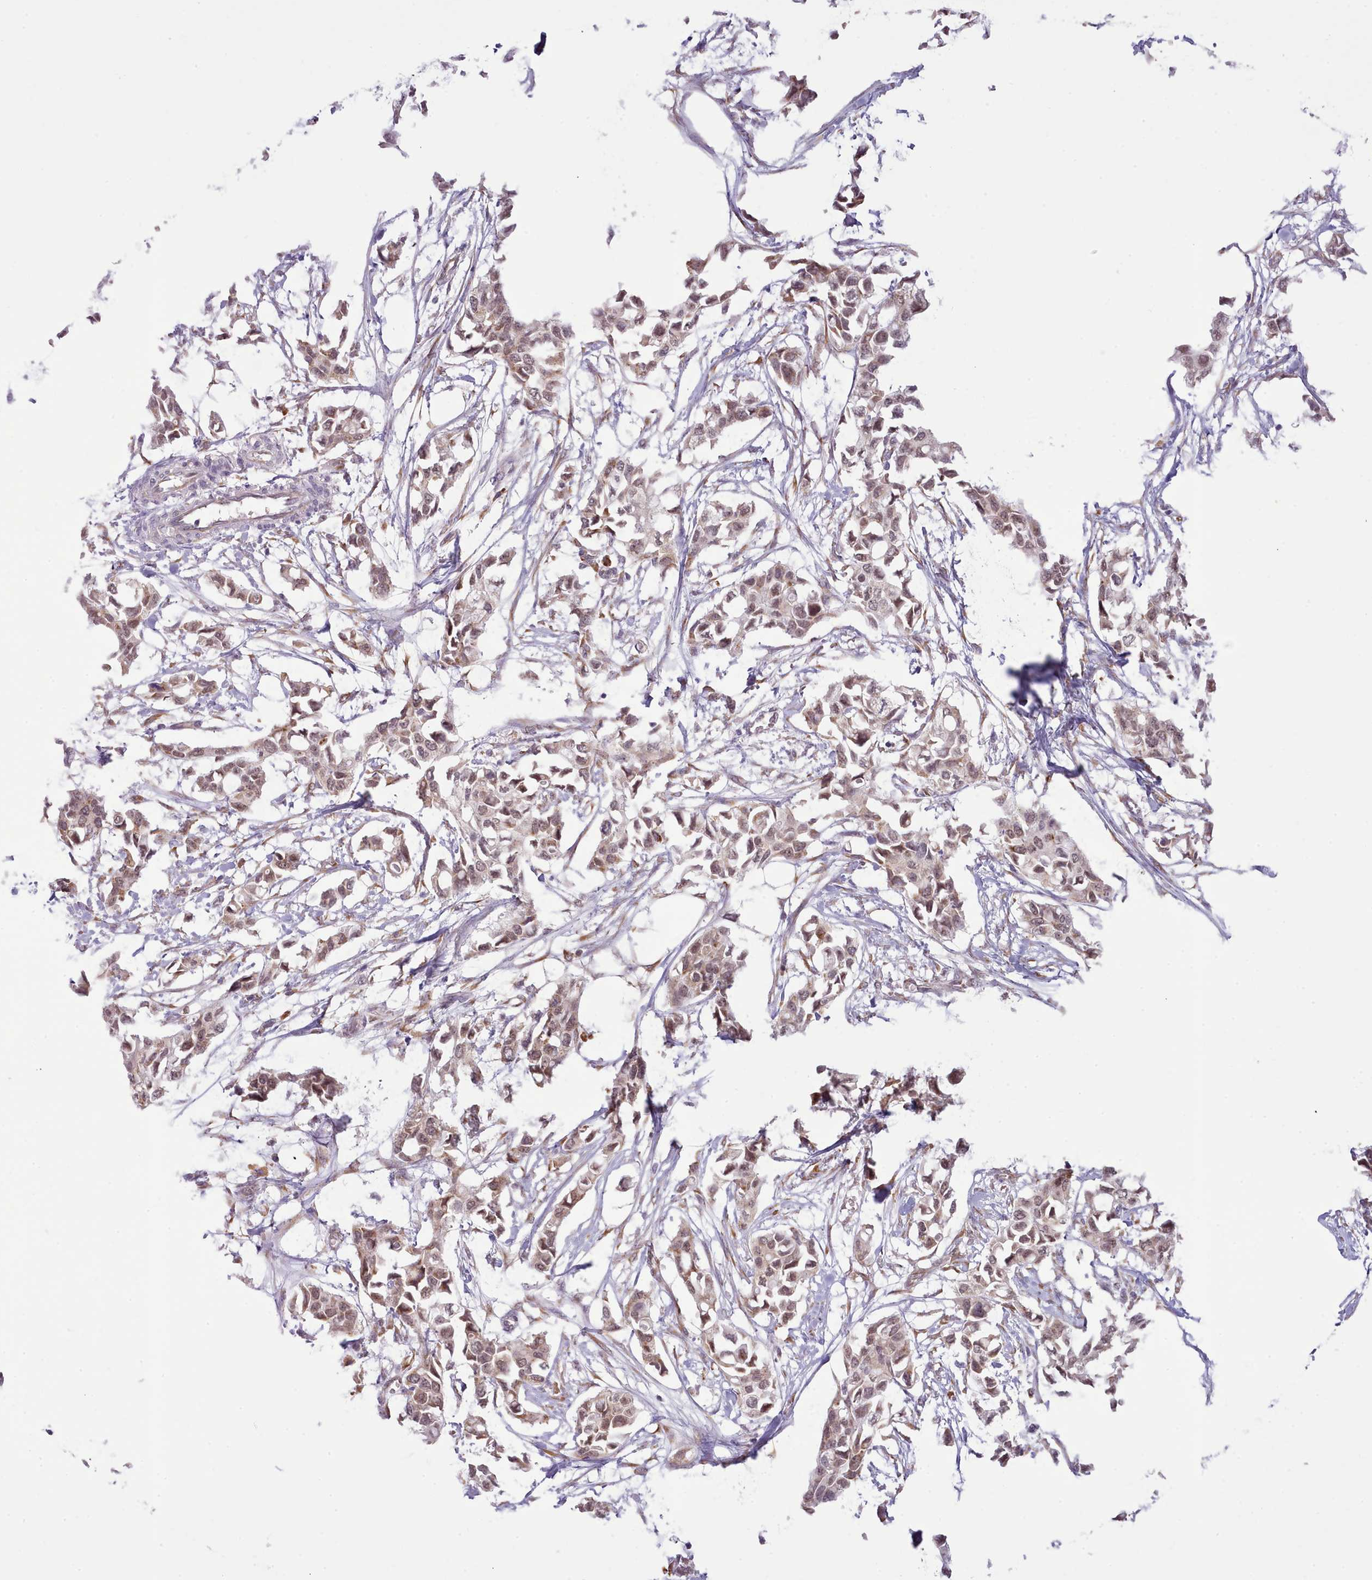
{"staining": {"intensity": "moderate", "quantity": ">75%", "location": "cytoplasmic/membranous,nuclear"}, "tissue": "breast cancer", "cell_type": "Tumor cells", "image_type": "cancer", "snomed": [{"axis": "morphology", "description": "Duct carcinoma"}, {"axis": "topography", "description": "Breast"}], "caption": "High-magnification brightfield microscopy of breast cancer (intraductal carcinoma) stained with DAB (brown) and counterstained with hematoxylin (blue). tumor cells exhibit moderate cytoplasmic/membranous and nuclear staining is identified in about>75% of cells.", "gene": "SEC61B", "patient": {"sex": "female", "age": 41}}